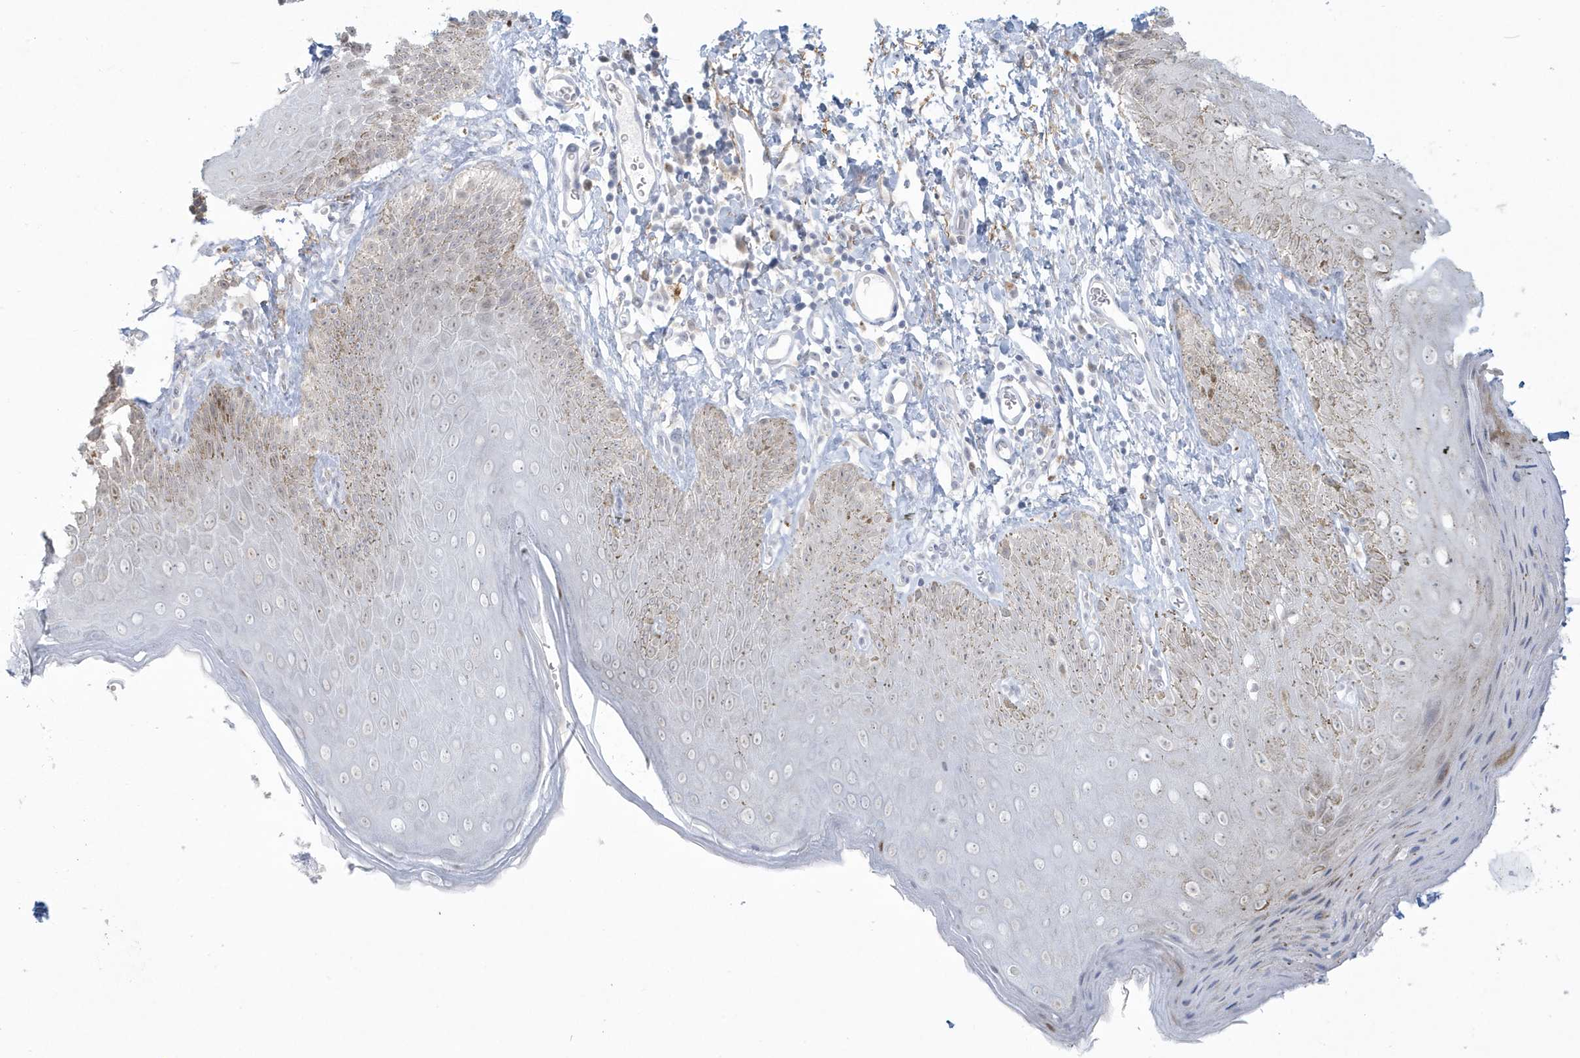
{"staining": {"intensity": "weak", "quantity": "25%-75%", "location": "nuclear"}, "tissue": "skin", "cell_type": "Epidermal cells", "image_type": "normal", "snomed": [{"axis": "morphology", "description": "Normal tissue, NOS"}, {"axis": "topography", "description": "Anal"}], "caption": "A brown stain labels weak nuclear expression of a protein in epidermal cells of unremarkable human skin. The staining was performed using DAB, with brown indicating positive protein expression. Nuclei are stained blue with hematoxylin.", "gene": "HERC6", "patient": {"sex": "male", "age": 44}}